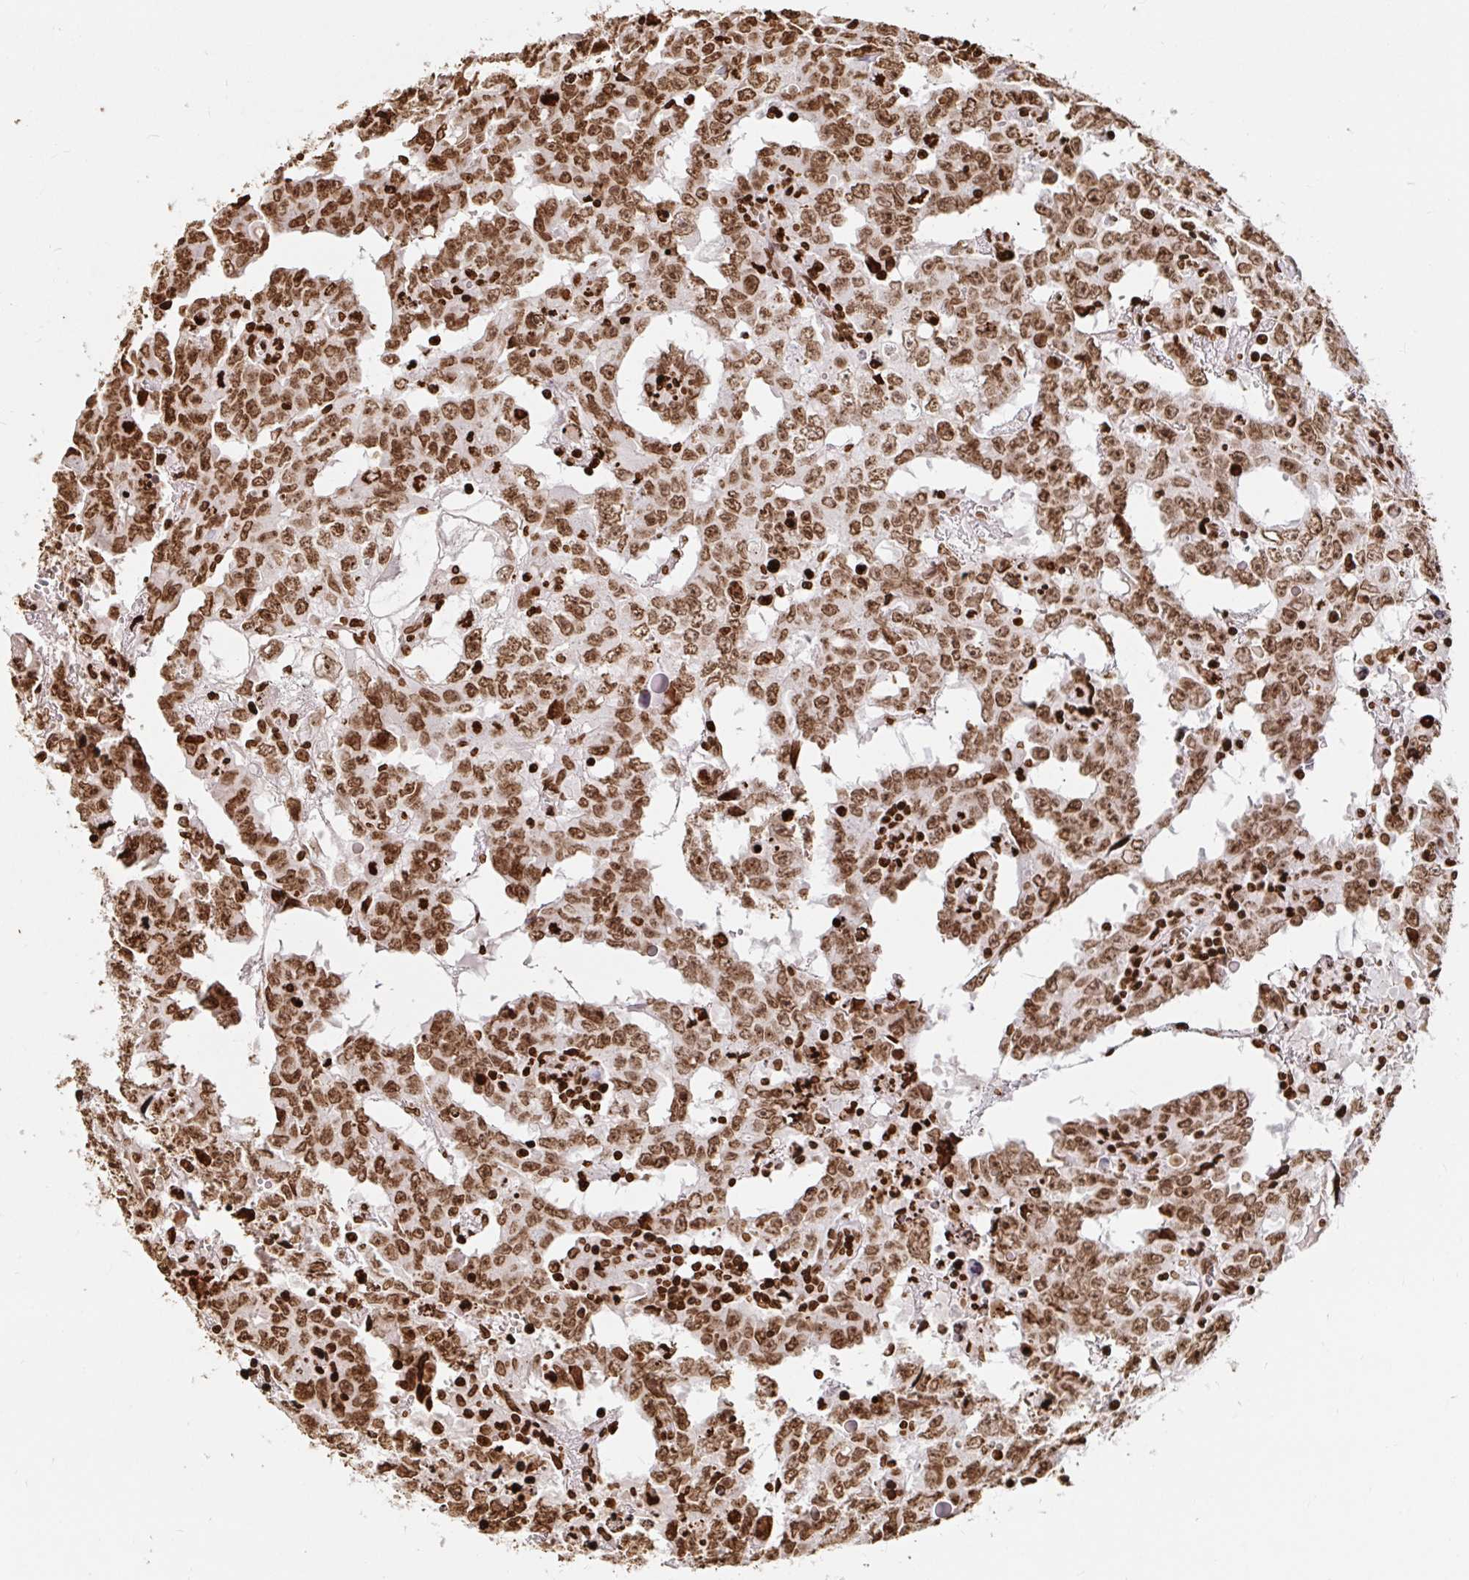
{"staining": {"intensity": "moderate", "quantity": ">75%", "location": "nuclear"}, "tissue": "testis cancer", "cell_type": "Tumor cells", "image_type": "cancer", "snomed": [{"axis": "morphology", "description": "Carcinoma, Embryonal, NOS"}, {"axis": "topography", "description": "Testis"}], "caption": "Embryonal carcinoma (testis) stained for a protein exhibits moderate nuclear positivity in tumor cells. (Brightfield microscopy of DAB IHC at high magnification).", "gene": "H2BC5", "patient": {"sex": "male", "age": 22}}